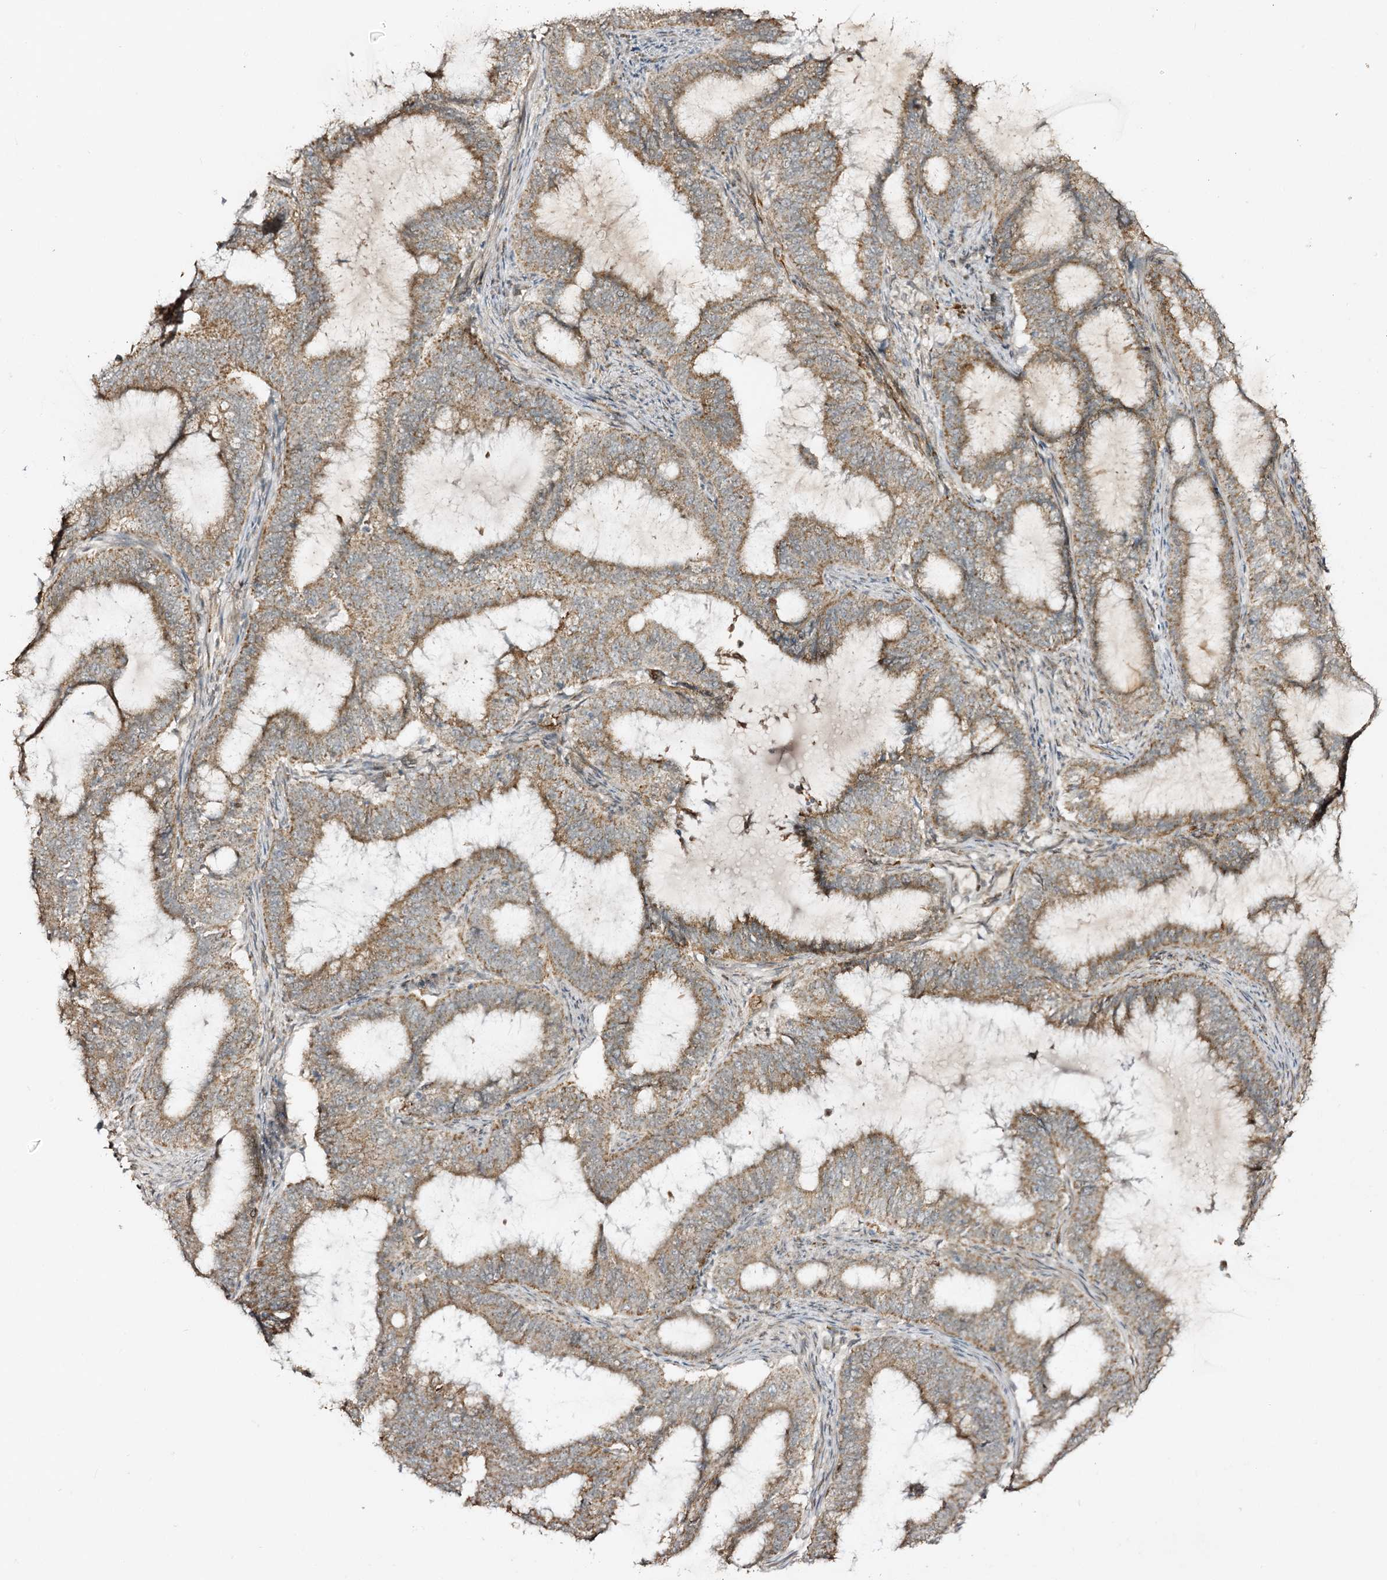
{"staining": {"intensity": "moderate", "quantity": ">75%", "location": "cytoplasmic/membranous"}, "tissue": "endometrial cancer", "cell_type": "Tumor cells", "image_type": "cancer", "snomed": [{"axis": "morphology", "description": "Adenocarcinoma, NOS"}, {"axis": "topography", "description": "Endometrium"}], "caption": "Endometrial cancer (adenocarcinoma) tissue shows moderate cytoplasmic/membranous expression in about >75% of tumor cells (IHC, brightfield microscopy, high magnification).", "gene": "CBR4", "patient": {"sex": "female", "age": 51}}